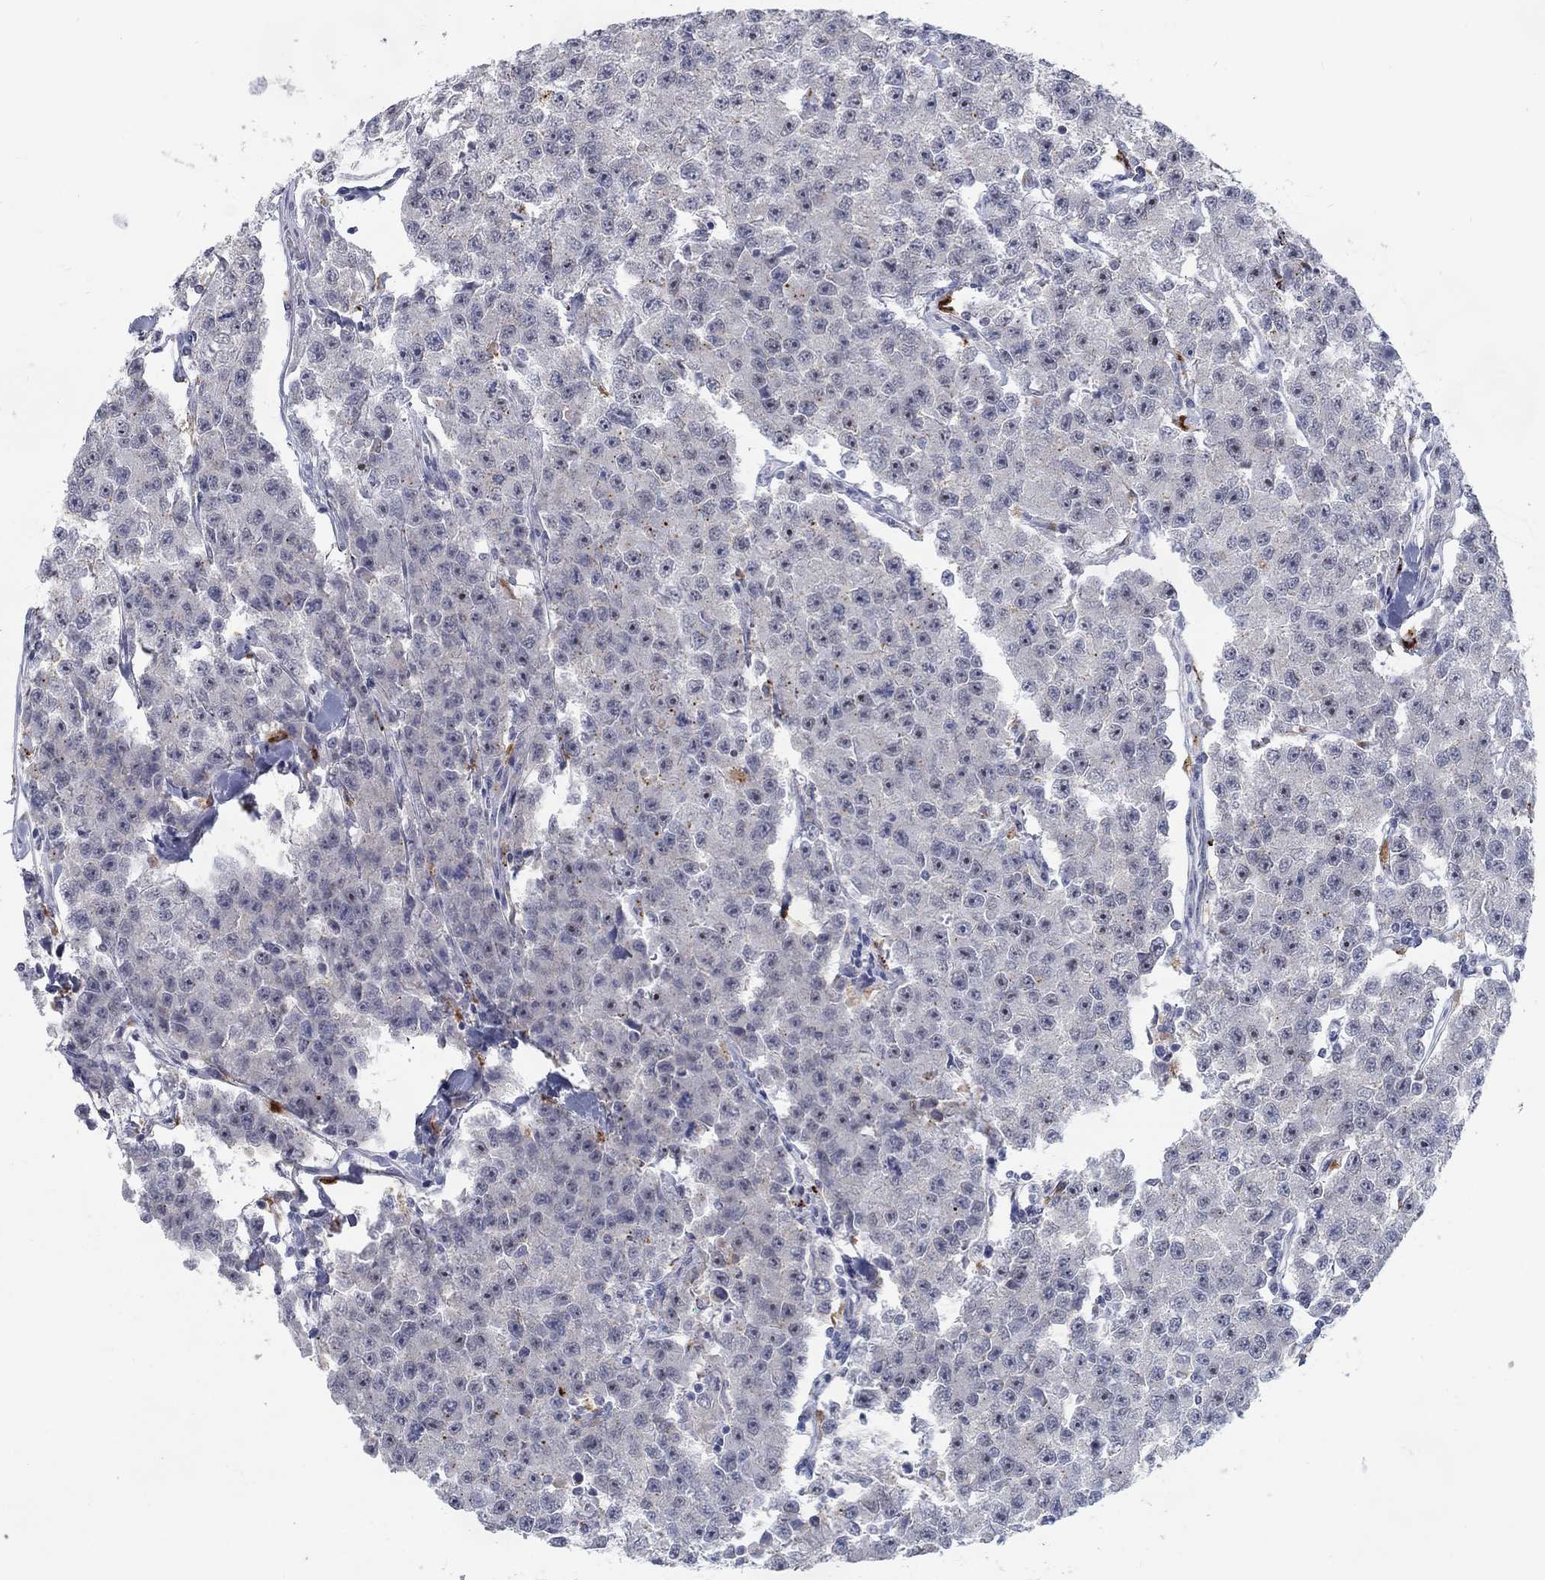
{"staining": {"intensity": "moderate", "quantity": "<25%", "location": "cytoplasmic/membranous"}, "tissue": "testis cancer", "cell_type": "Tumor cells", "image_type": "cancer", "snomed": [{"axis": "morphology", "description": "Seminoma, NOS"}, {"axis": "topography", "description": "Testis"}], "caption": "Immunohistochemical staining of human seminoma (testis) demonstrates low levels of moderate cytoplasmic/membranous protein positivity in about <25% of tumor cells. (DAB (3,3'-diaminobenzidine) = brown stain, brightfield microscopy at high magnification).", "gene": "MTSS2", "patient": {"sex": "male", "age": 59}}